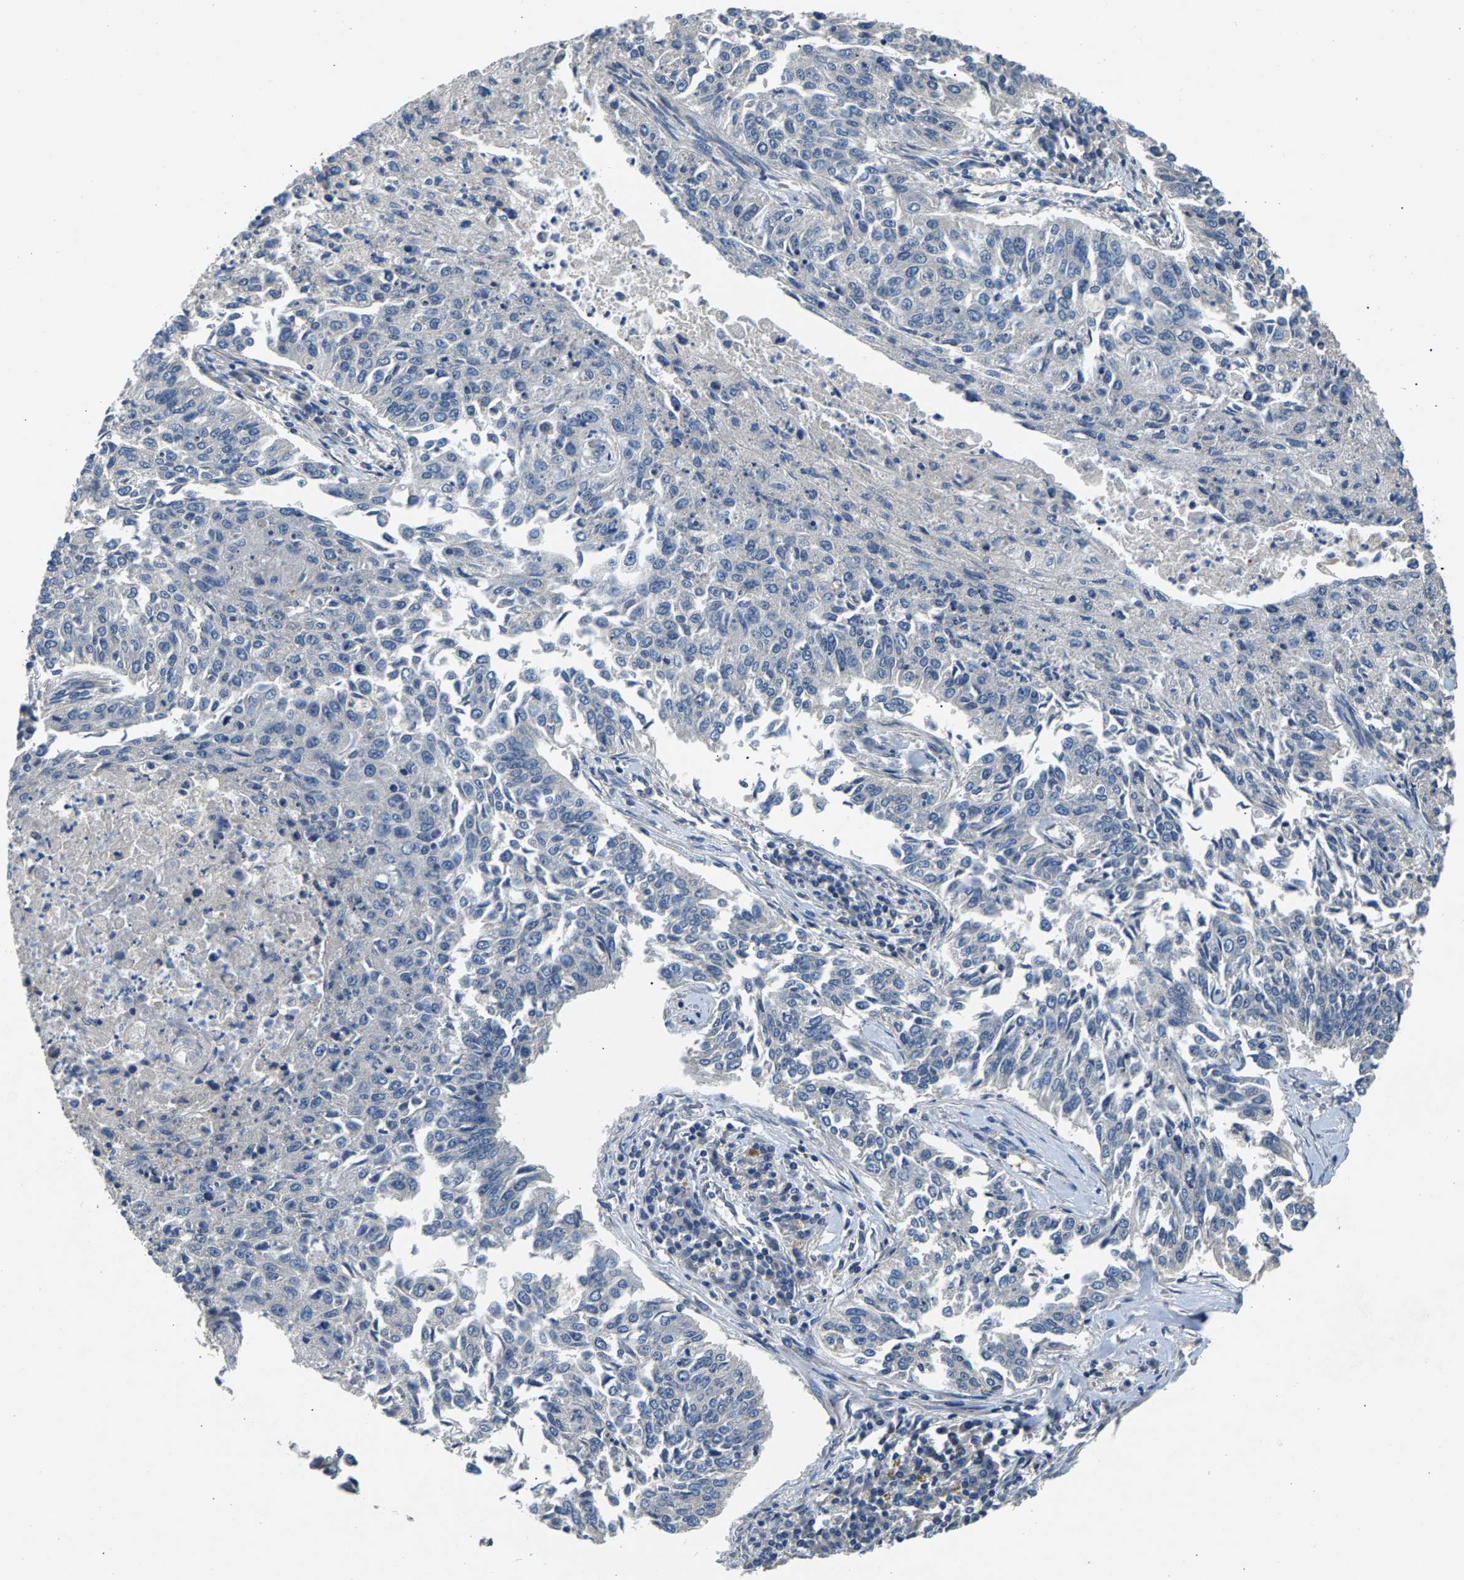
{"staining": {"intensity": "negative", "quantity": "none", "location": "none"}, "tissue": "lung cancer", "cell_type": "Tumor cells", "image_type": "cancer", "snomed": [{"axis": "morphology", "description": "Normal tissue, NOS"}, {"axis": "morphology", "description": "Squamous cell carcinoma, NOS"}, {"axis": "topography", "description": "Cartilage tissue"}, {"axis": "topography", "description": "Bronchus"}, {"axis": "topography", "description": "Lung"}], "caption": "Immunohistochemical staining of human lung squamous cell carcinoma exhibits no significant positivity in tumor cells. (DAB immunohistochemistry, high magnification).", "gene": "NT5C", "patient": {"sex": "female", "age": 49}}